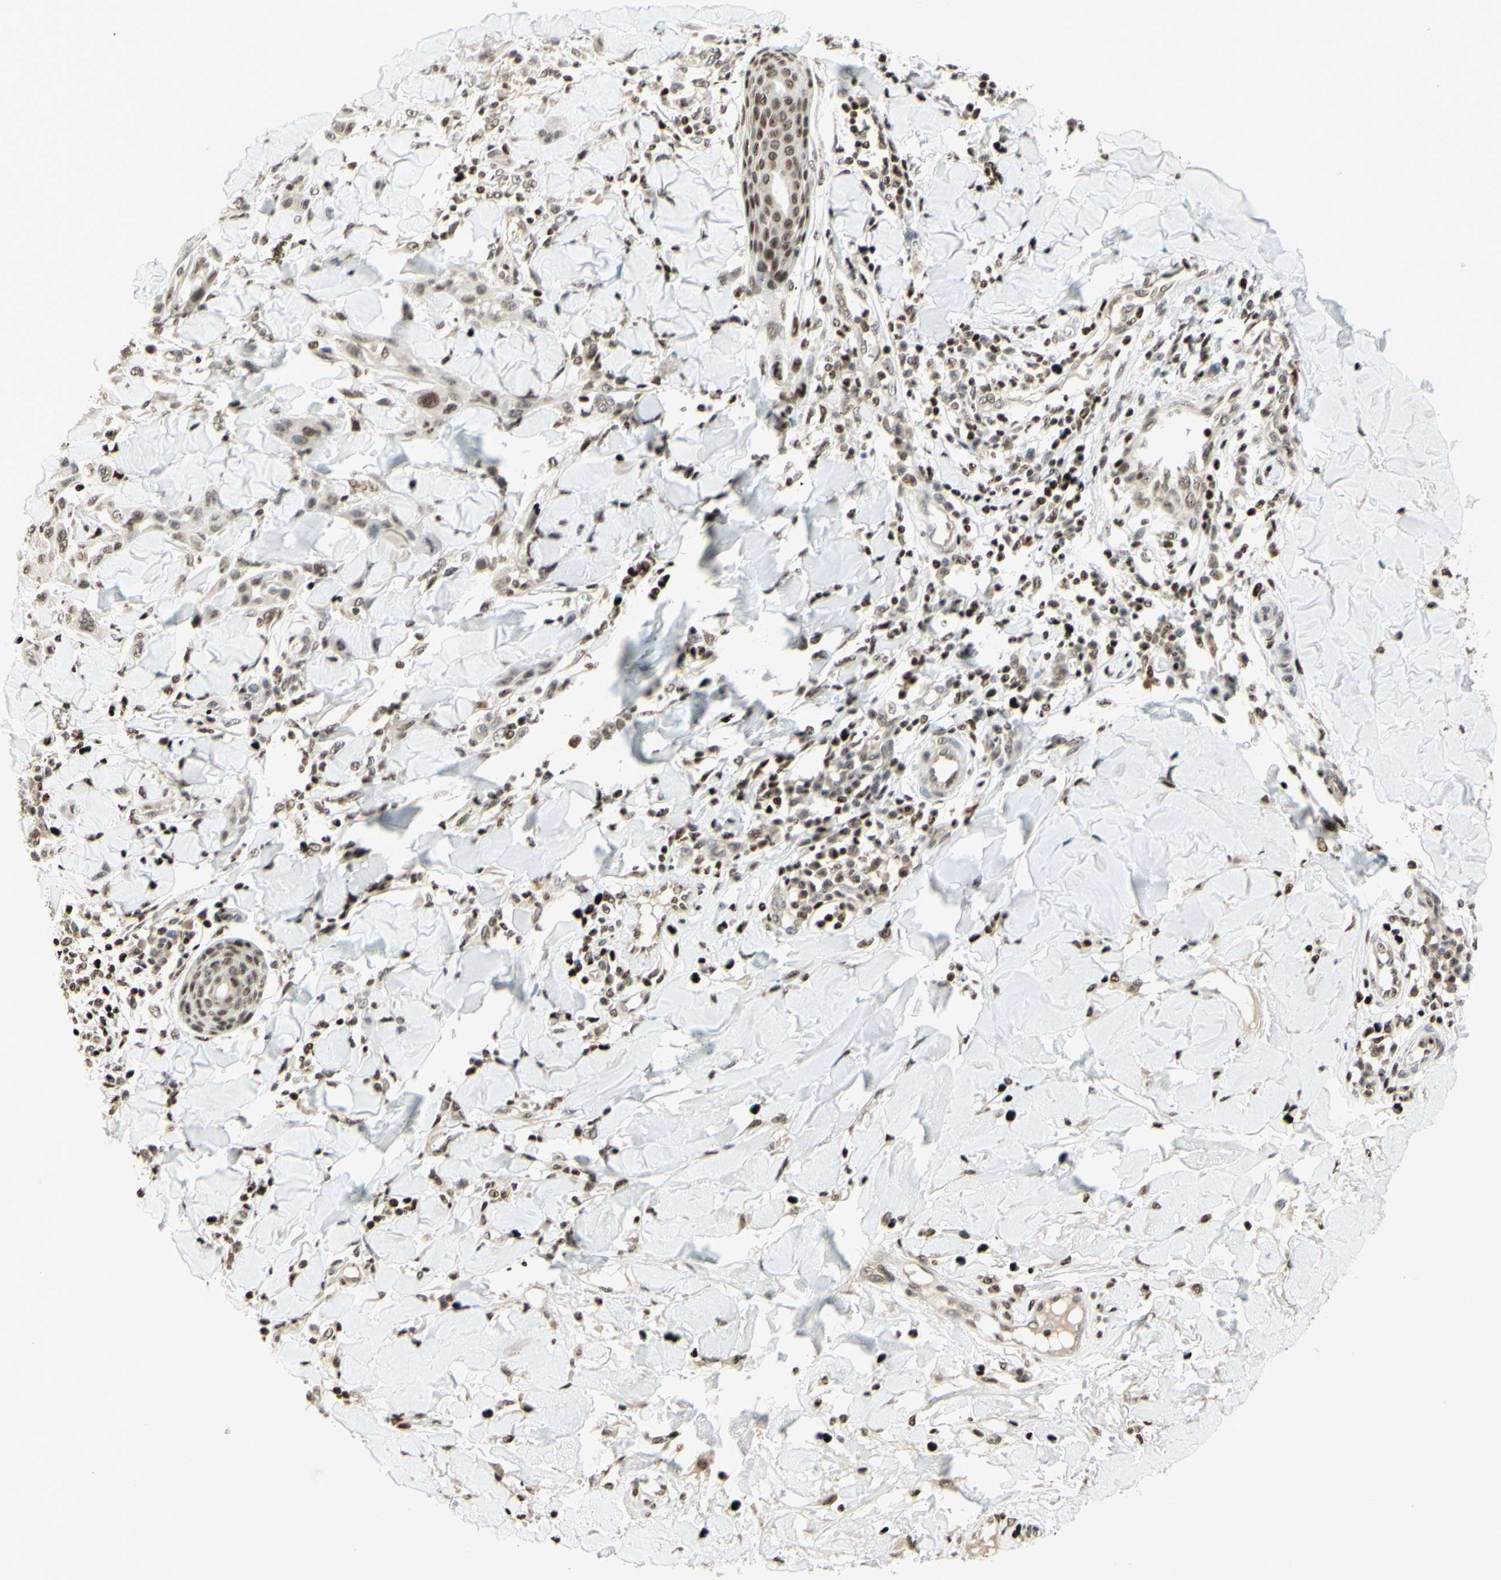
{"staining": {"intensity": "moderate", "quantity": ">75%", "location": "nuclear"}, "tissue": "skin cancer", "cell_type": "Tumor cells", "image_type": "cancer", "snomed": [{"axis": "morphology", "description": "Squamous cell carcinoma, NOS"}, {"axis": "topography", "description": "Skin"}], "caption": "IHC histopathology image of neoplastic tissue: human skin cancer (squamous cell carcinoma) stained using immunohistochemistry reveals medium levels of moderate protein expression localized specifically in the nuclear of tumor cells, appearing as a nuclear brown color.", "gene": "CDKL5", "patient": {"sex": "male", "age": 24}}